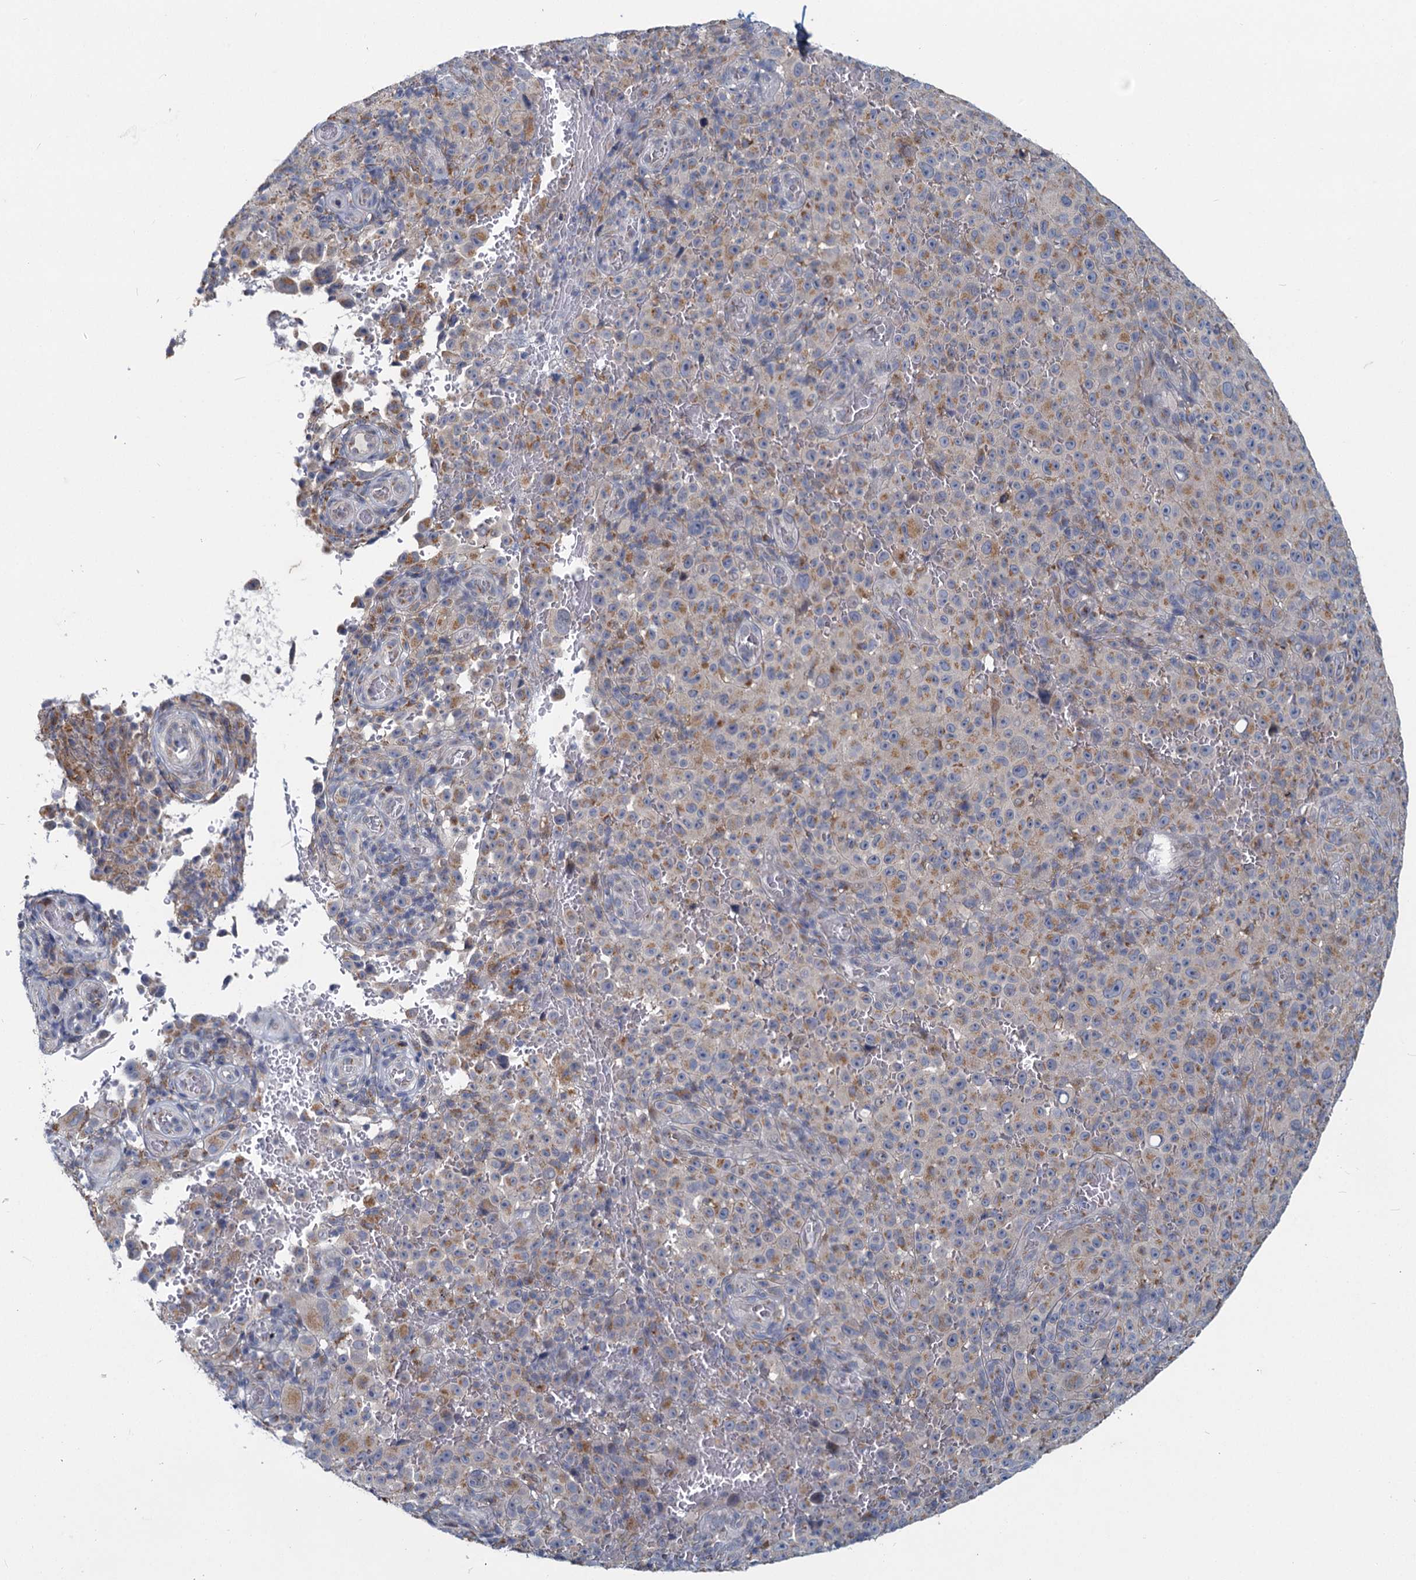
{"staining": {"intensity": "moderate", "quantity": "25%-75%", "location": "cytoplasmic/membranous"}, "tissue": "melanoma", "cell_type": "Tumor cells", "image_type": "cancer", "snomed": [{"axis": "morphology", "description": "Malignant melanoma, NOS"}, {"axis": "topography", "description": "Skin"}], "caption": "Protein staining of melanoma tissue demonstrates moderate cytoplasmic/membranous positivity in approximately 25%-75% of tumor cells.", "gene": "ADCY2", "patient": {"sex": "female", "age": 82}}